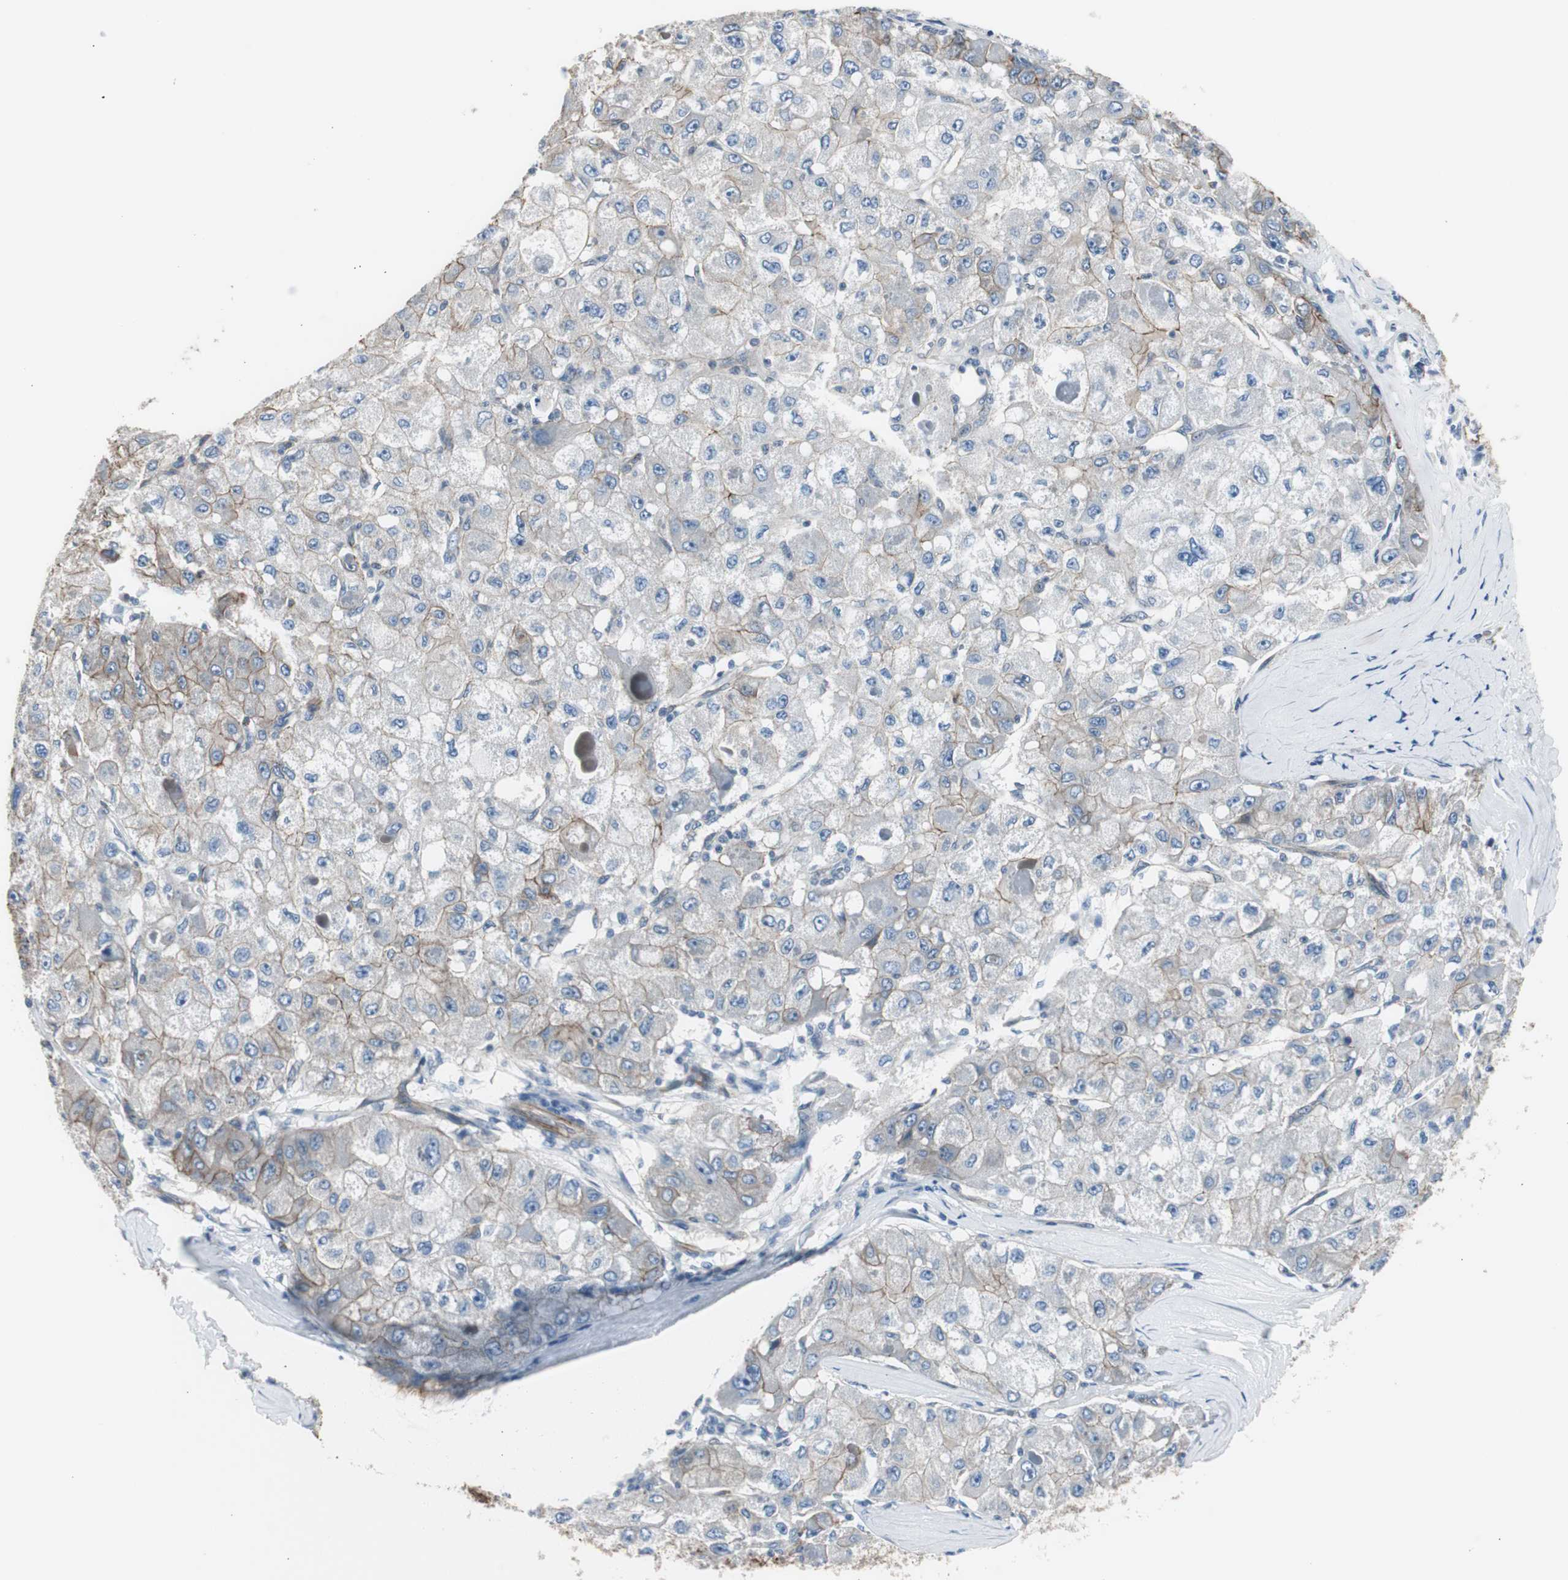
{"staining": {"intensity": "moderate", "quantity": ">75%", "location": "cytoplasmic/membranous"}, "tissue": "liver cancer", "cell_type": "Tumor cells", "image_type": "cancer", "snomed": [{"axis": "morphology", "description": "Carcinoma, Hepatocellular, NOS"}, {"axis": "topography", "description": "Liver"}], "caption": "Moderate cytoplasmic/membranous positivity for a protein is identified in about >75% of tumor cells of liver cancer using IHC.", "gene": "STXBP4", "patient": {"sex": "male", "age": 80}}